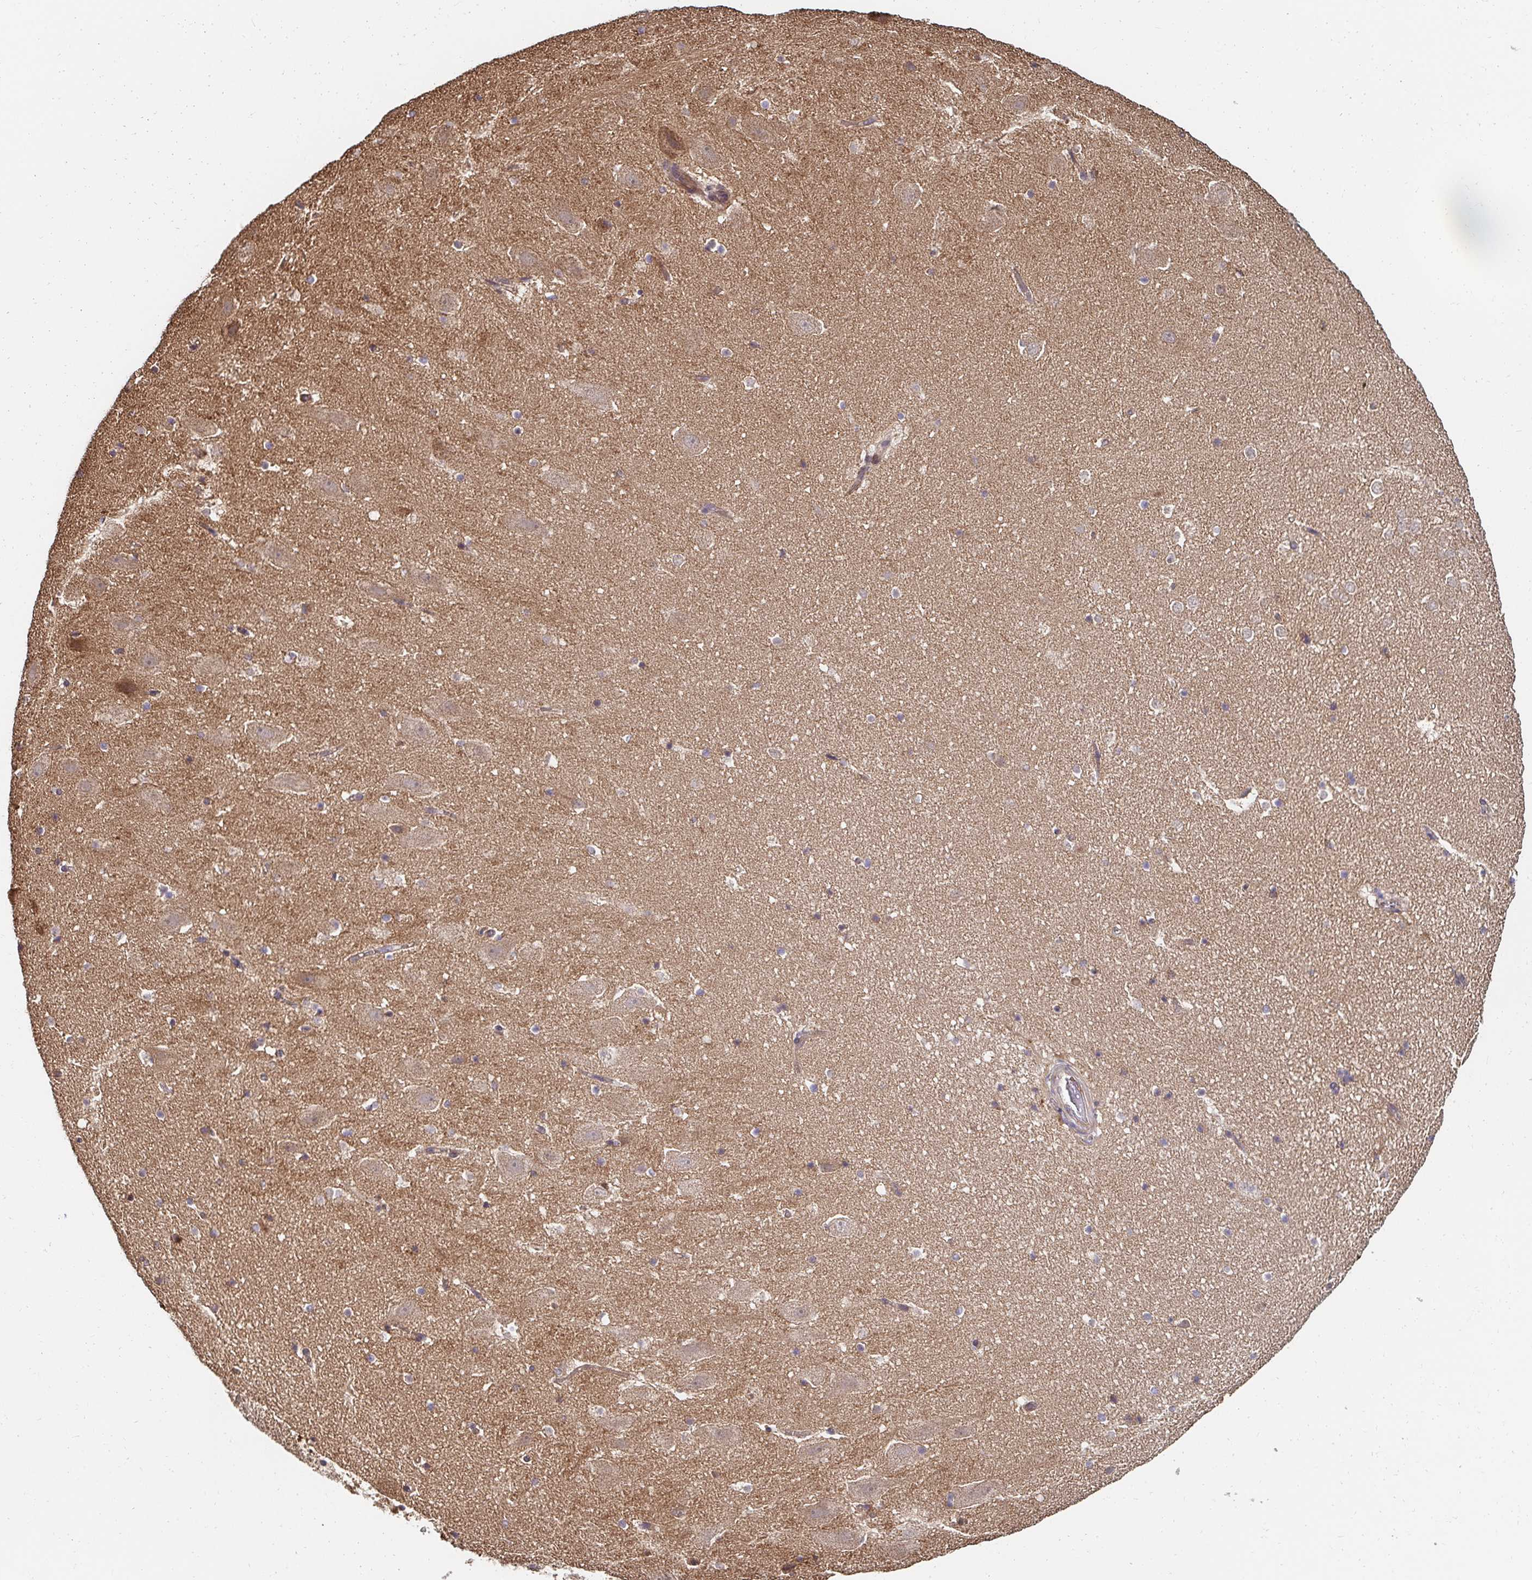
{"staining": {"intensity": "moderate", "quantity": "25%-75%", "location": "cytoplasmic/membranous"}, "tissue": "hippocampus", "cell_type": "Glial cells", "image_type": "normal", "snomed": [{"axis": "morphology", "description": "Normal tissue, NOS"}, {"axis": "topography", "description": "Hippocampus"}], "caption": "An IHC photomicrograph of unremarkable tissue is shown. Protein staining in brown labels moderate cytoplasmic/membranous positivity in hippocampus within glial cells.", "gene": "APBB1", "patient": {"sex": "female", "age": 42}}